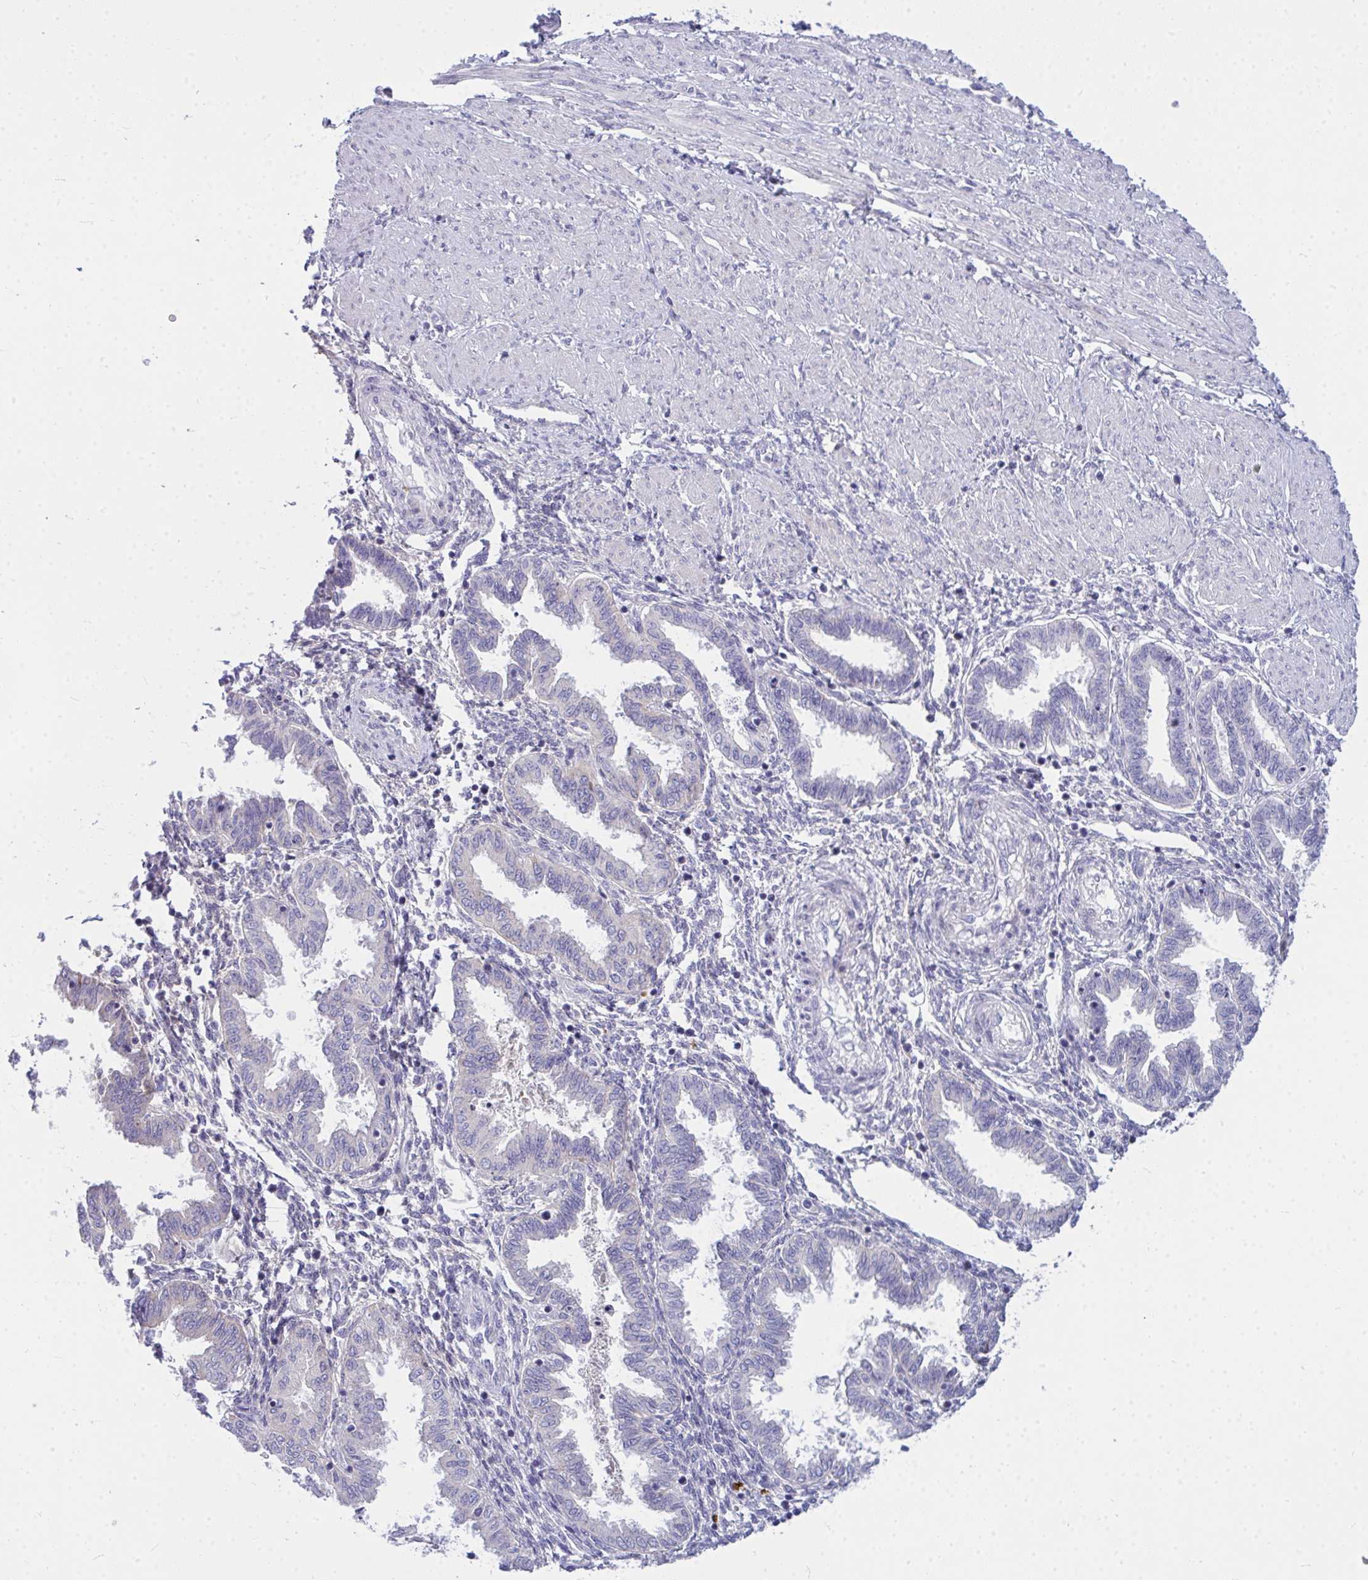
{"staining": {"intensity": "negative", "quantity": "none", "location": "none"}, "tissue": "endometrium", "cell_type": "Cells in endometrial stroma", "image_type": "normal", "snomed": [{"axis": "morphology", "description": "Normal tissue, NOS"}, {"axis": "topography", "description": "Endometrium"}], "caption": "Immunohistochemical staining of unremarkable endometrium exhibits no significant expression in cells in endometrial stroma. The staining is performed using DAB brown chromogen with nuclei counter-stained in using hematoxylin.", "gene": "ZSCAN25", "patient": {"sex": "female", "age": 33}}